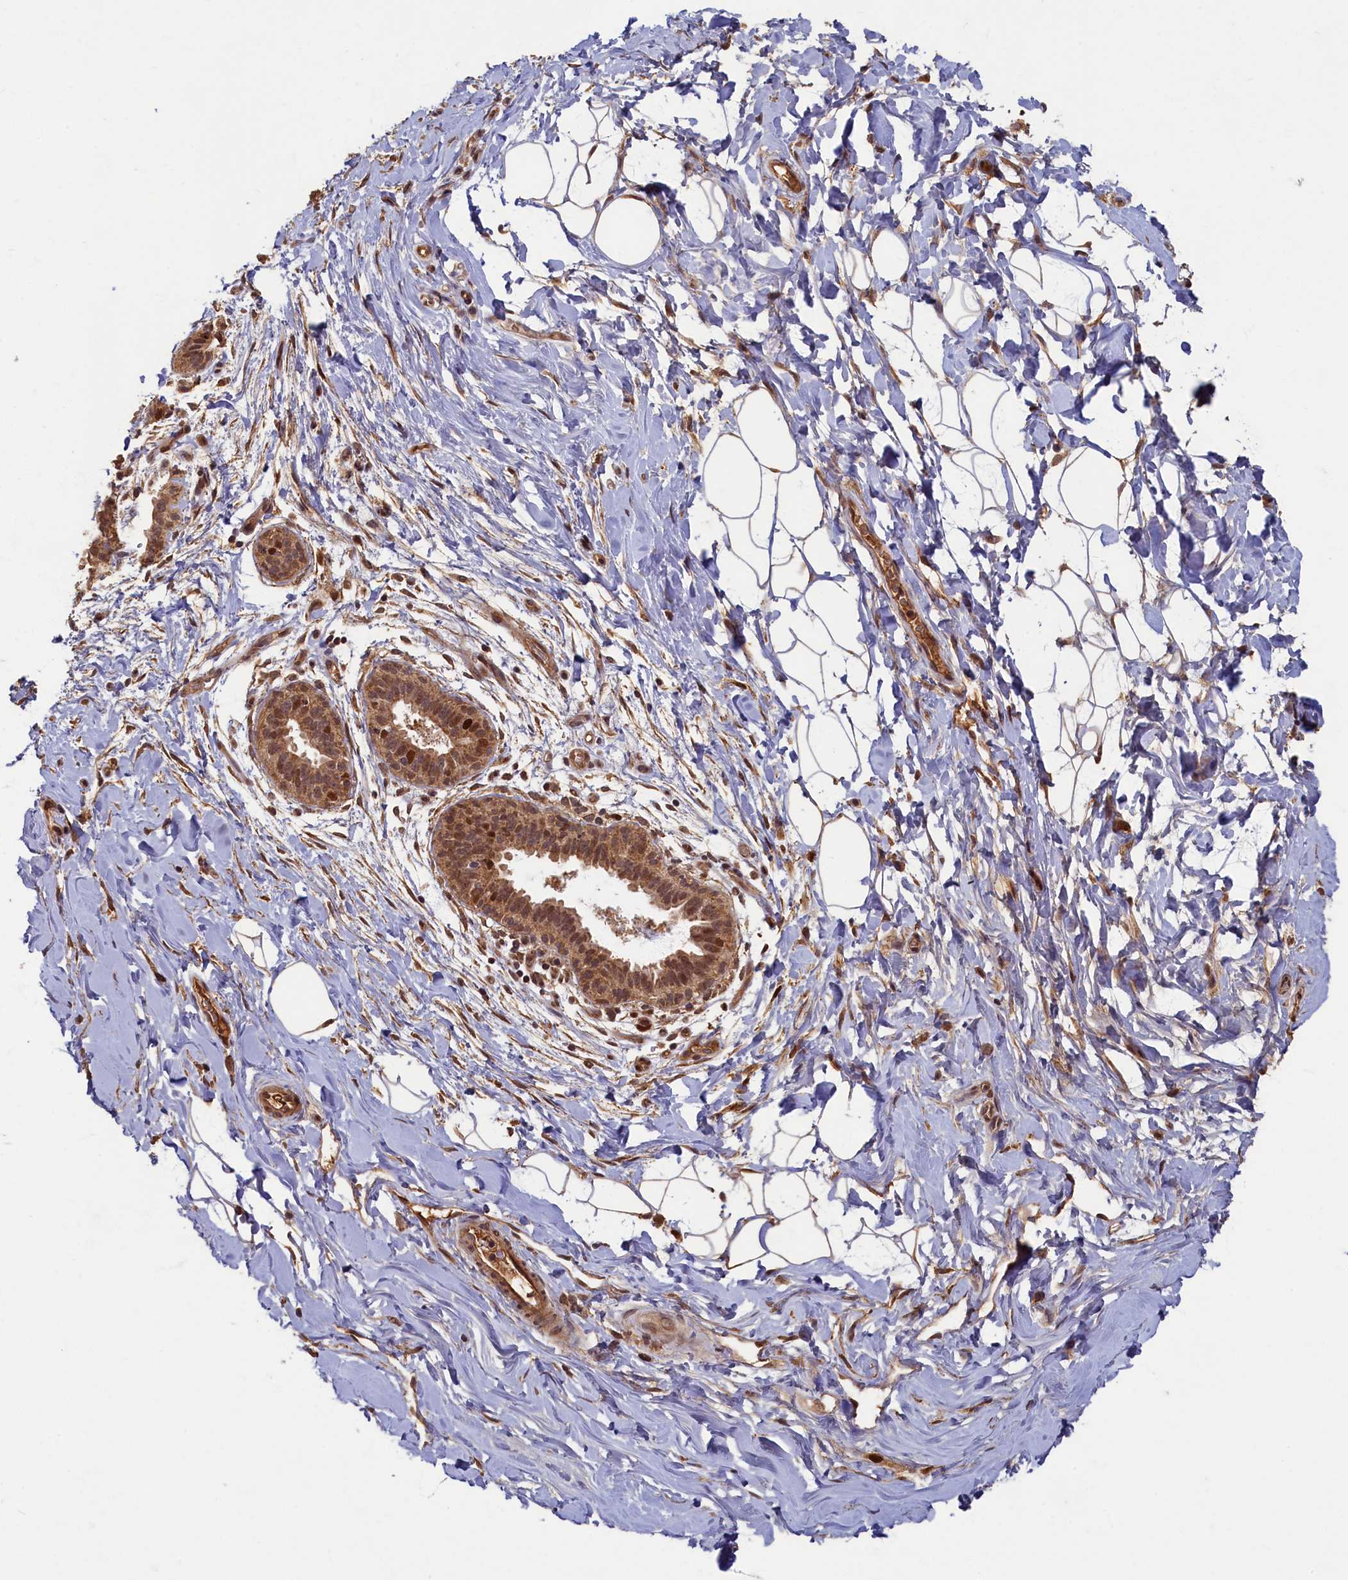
{"staining": {"intensity": "weak", "quantity": "25%-75%", "location": "cytoplasmic/membranous"}, "tissue": "adipose tissue", "cell_type": "Adipocytes", "image_type": "normal", "snomed": [{"axis": "morphology", "description": "Normal tissue, NOS"}, {"axis": "topography", "description": "Breast"}], "caption": "This is an image of immunohistochemistry staining of normal adipose tissue, which shows weak expression in the cytoplasmic/membranous of adipocytes.", "gene": "BRCA1", "patient": {"sex": "female", "age": 26}}